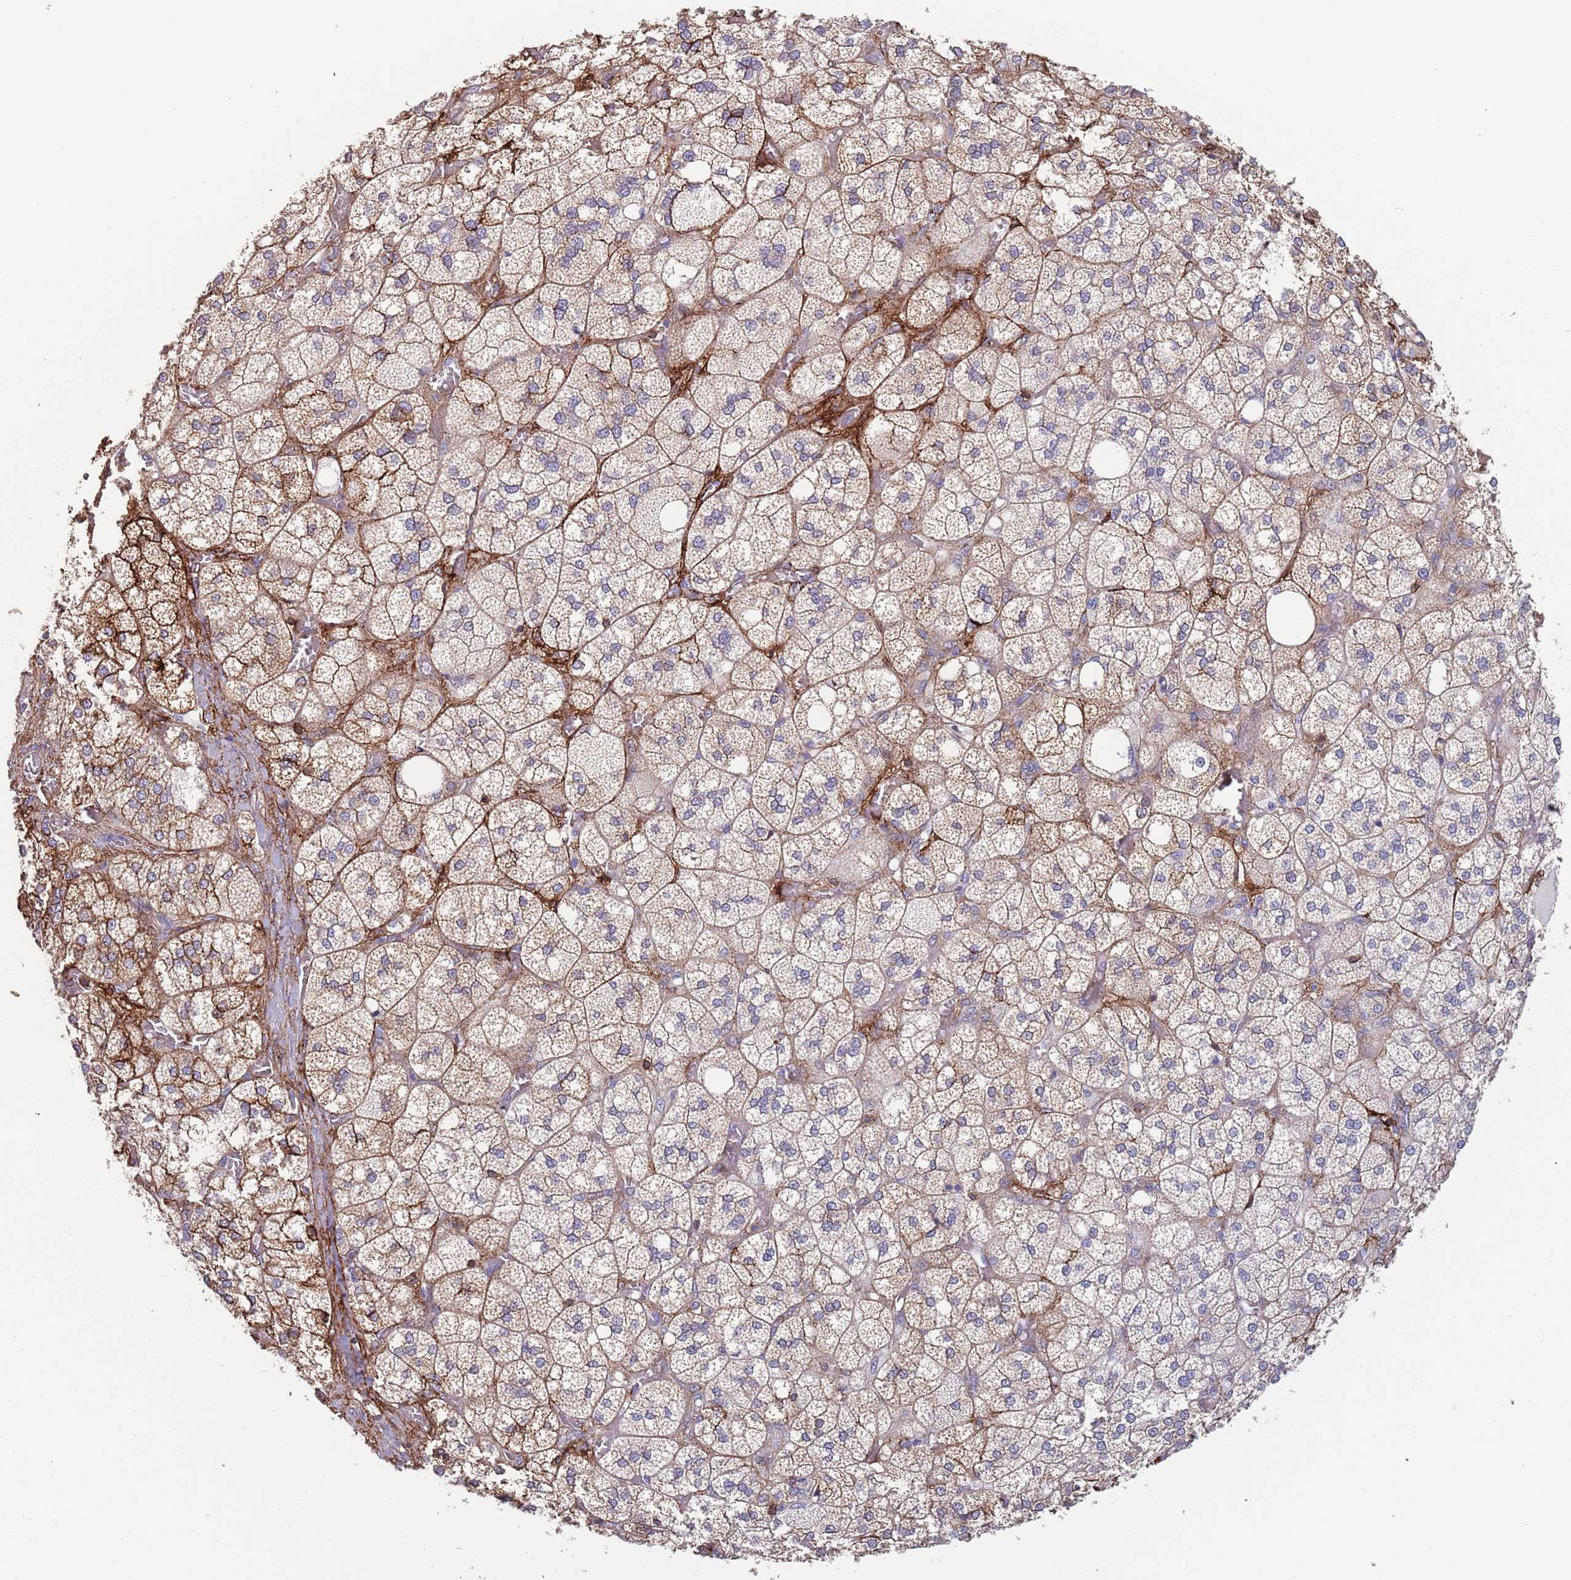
{"staining": {"intensity": "strong", "quantity": "25%-75%", "location": "cytoplasmic/membranous"}, "tissue": "adrenal gland", "cell_type": "Glandular cells", "image_type": "normal", "snomed": [{"axis": "morphology", "description": "Normal tissue, NOS"}, {"axis": "topography", "description": "Adrenal gland"}], "caption": "A brown stain highlights strong cytoplasmic/membranous positivity of a protein in glandular cells of normal adrenal gland.", "gene": "RNF144A", "patient": {"sex": "male", "age": 61}}